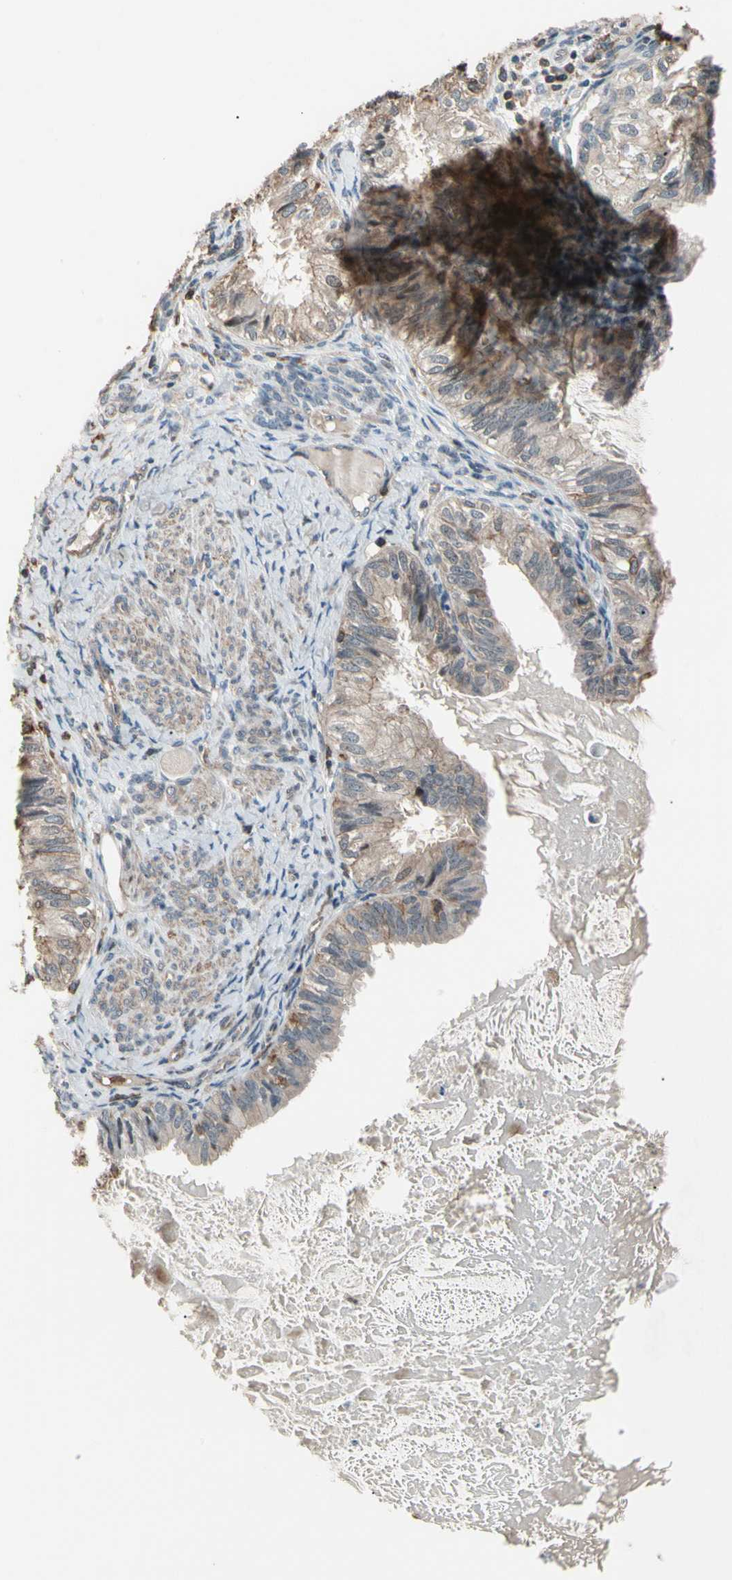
{"staining": {"intensity": "weak", "quantity": "25%-75%", "location": "cytoplasmic/membranous"}, "tissue": "cervical cancer", "cell_type": "Tumor cells", "image_type": "cancer", "snomed": [{"axis": "morphology", "description": "Normal tissue, NOS"}, {"axis": "morphology", "description": "Adenocarcinoma, NOS"}, {"axis": "topography", "description": "Cervix"}, {"axis": "topography", "description": "Endometrium"}], "caption": "Brown immunohistochemical staining in human cervical cancer (adenocarcinoma) demonstrates weak cytoplasmic/membranous expression in about 25%-75% of tumor cells. The staining is performed using DAB (3,3'-diaminobenzidine) brown chromogen to label protein expression. The nuclei are counter-stained blue using hematoxylin.", "gene": "MAPK13", "patient": {"sex": "female", "age": 86}}